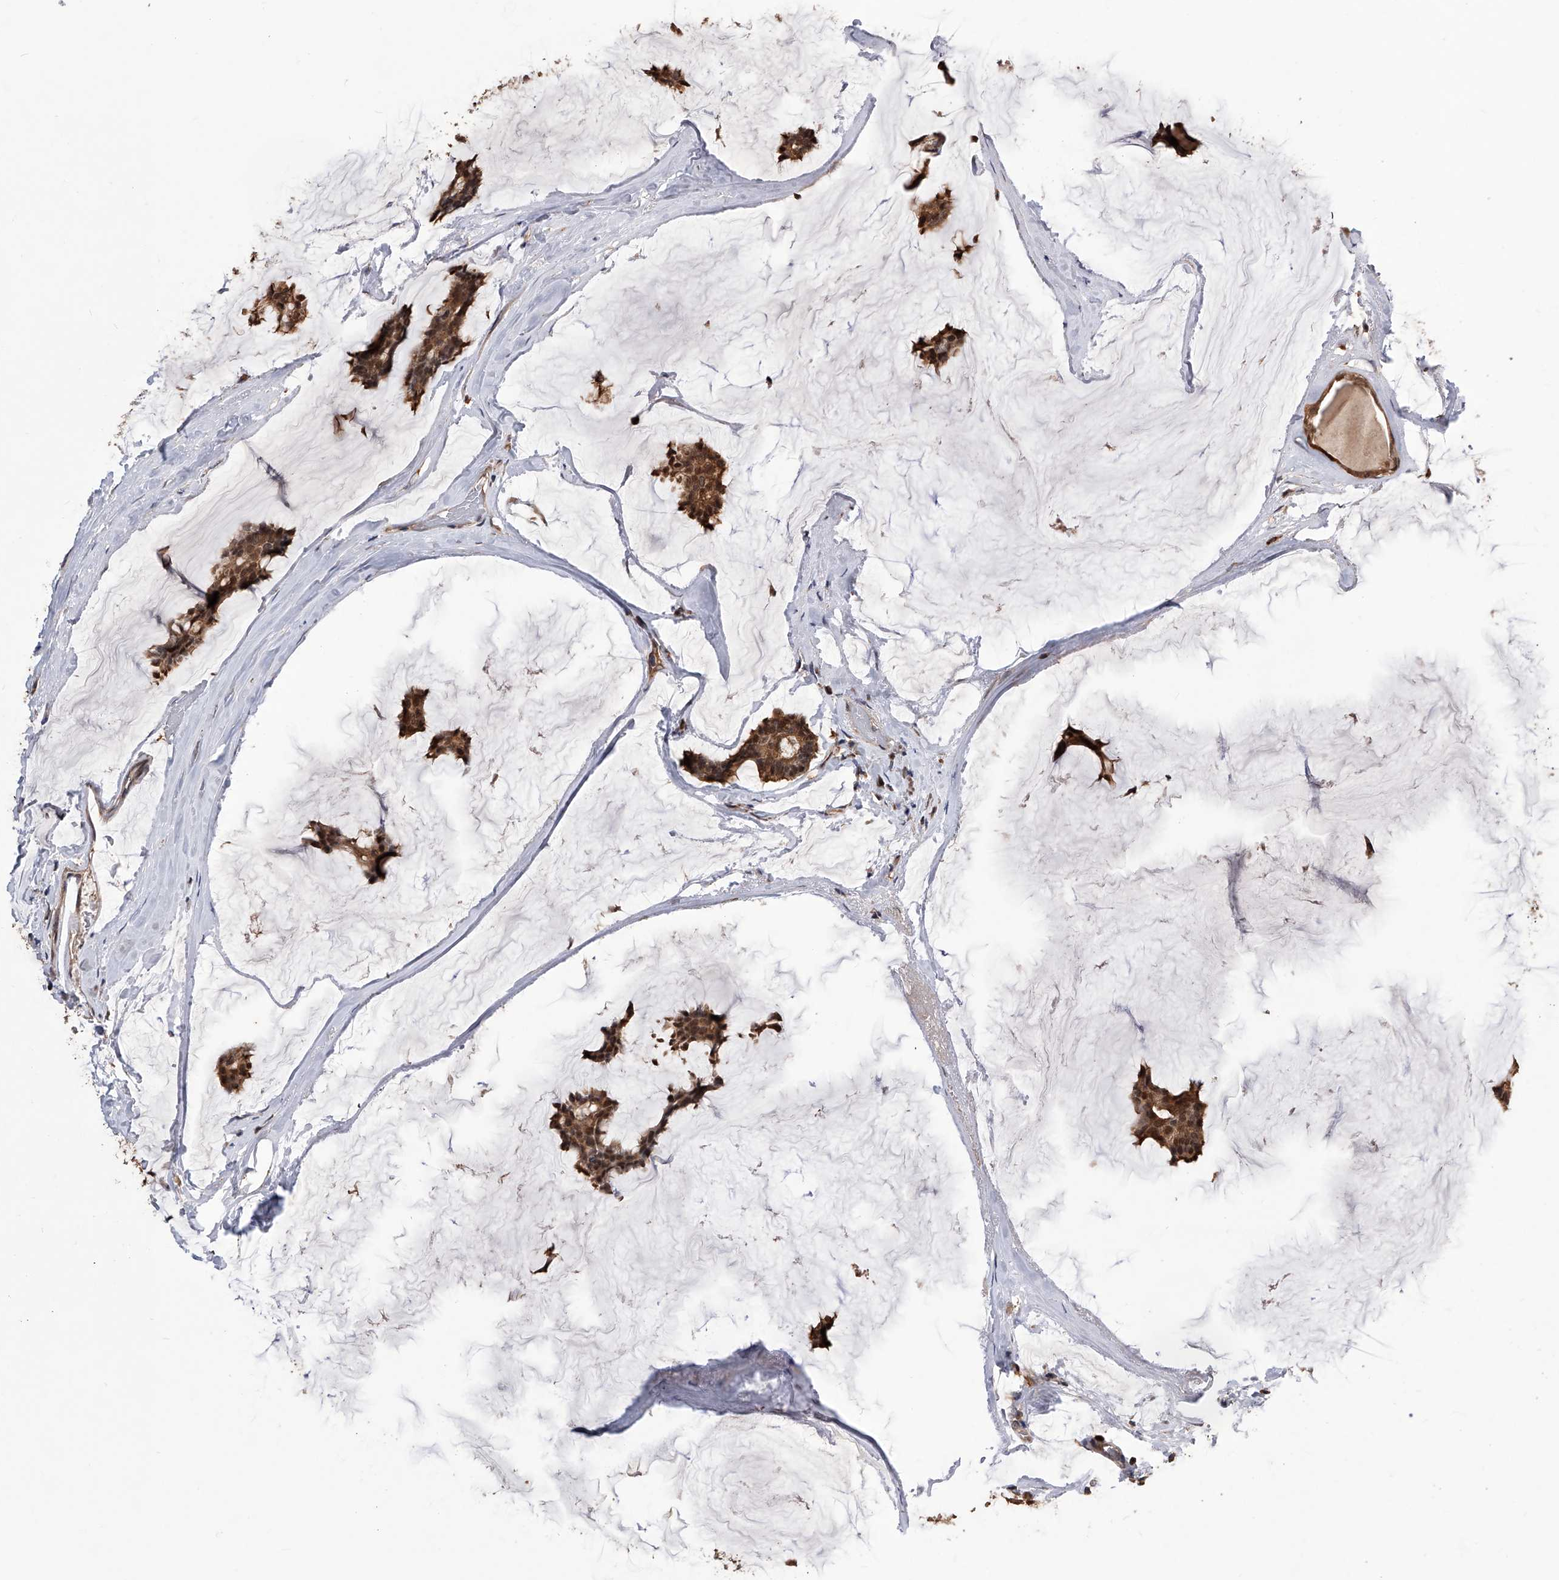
{"staining": {"intensity": "strong", "quantity": ">75%", "location": "cytoplasmic/membranous,nuclear"}, "tissue": "breast cancer", "cell_type": "Tumor cells", "image_type": "cancer", "snomed": [{"axis": "morphology", "description": "Duct carcinoma"}, {"axis": "topography", "description": "Breast"}], "caption": "This photomicrograph demonstrates immunohistochemistry (IHC) staining of human breast invasive ductal carcinoma, with high strong cytoplasmic/membranous and nuclear positivity in about >75% of tumor cells.", "gene": "GMDS", "patient": {"sex": "female", "age": 93}}